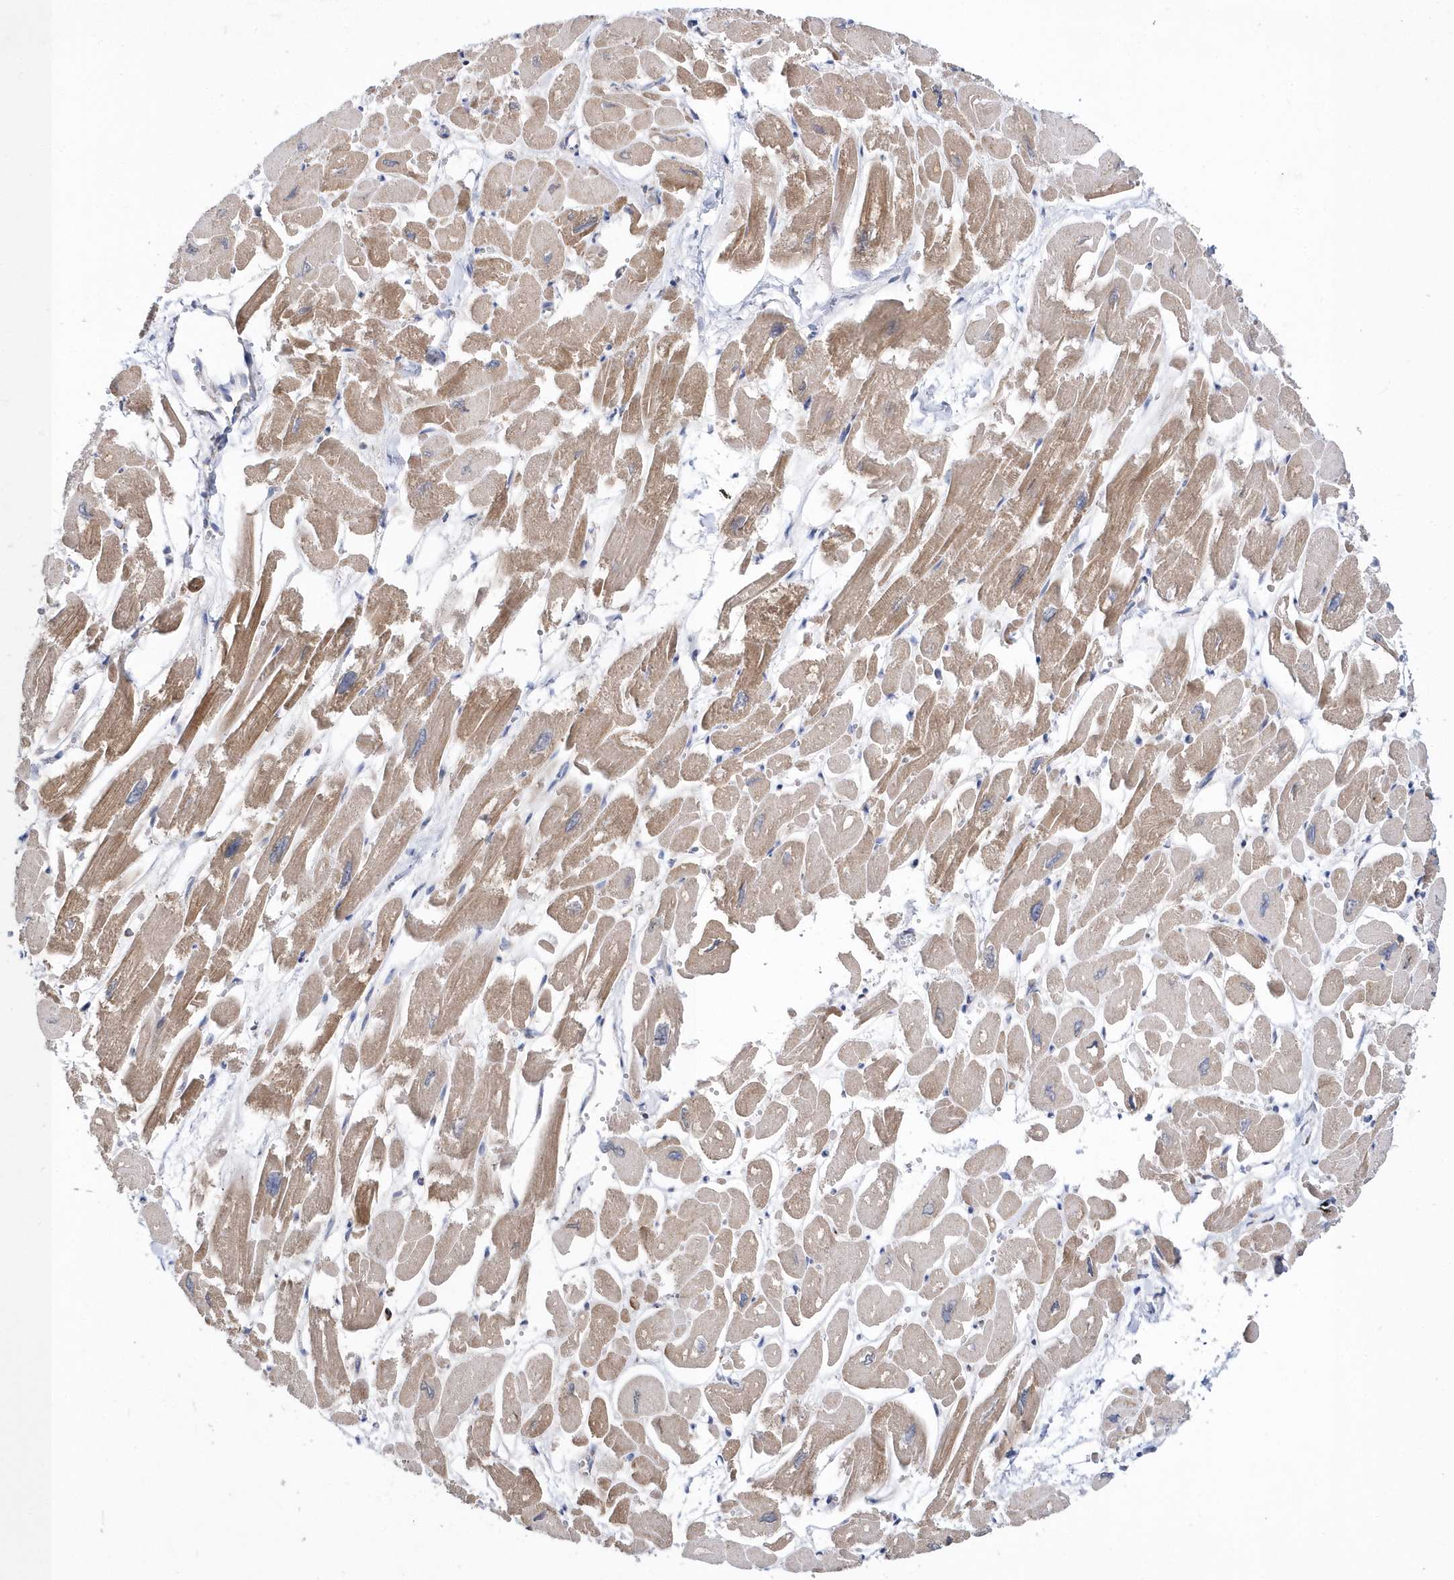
{"staining": {"intensity": "moderate", "quantity": ">75%", "location": "cytoplasmic/membranous"}, "tissue": "heart muscle", "cell_type": "Cardiomyocytes", "image_type": "normal", "snomed": [{"axis": "morphology", "description": "Normal tissue, NOS"}, {"axis": "topography", "description": "Heart"}], "caption": "Heart muscle stained for a protein (brown) reveals moderate cytoplasmic/membranous positive staining in approximately >75% of cardiomyocytes.", "gene": "SPATA5", "patient": {"sex": "male", "age": 54}}